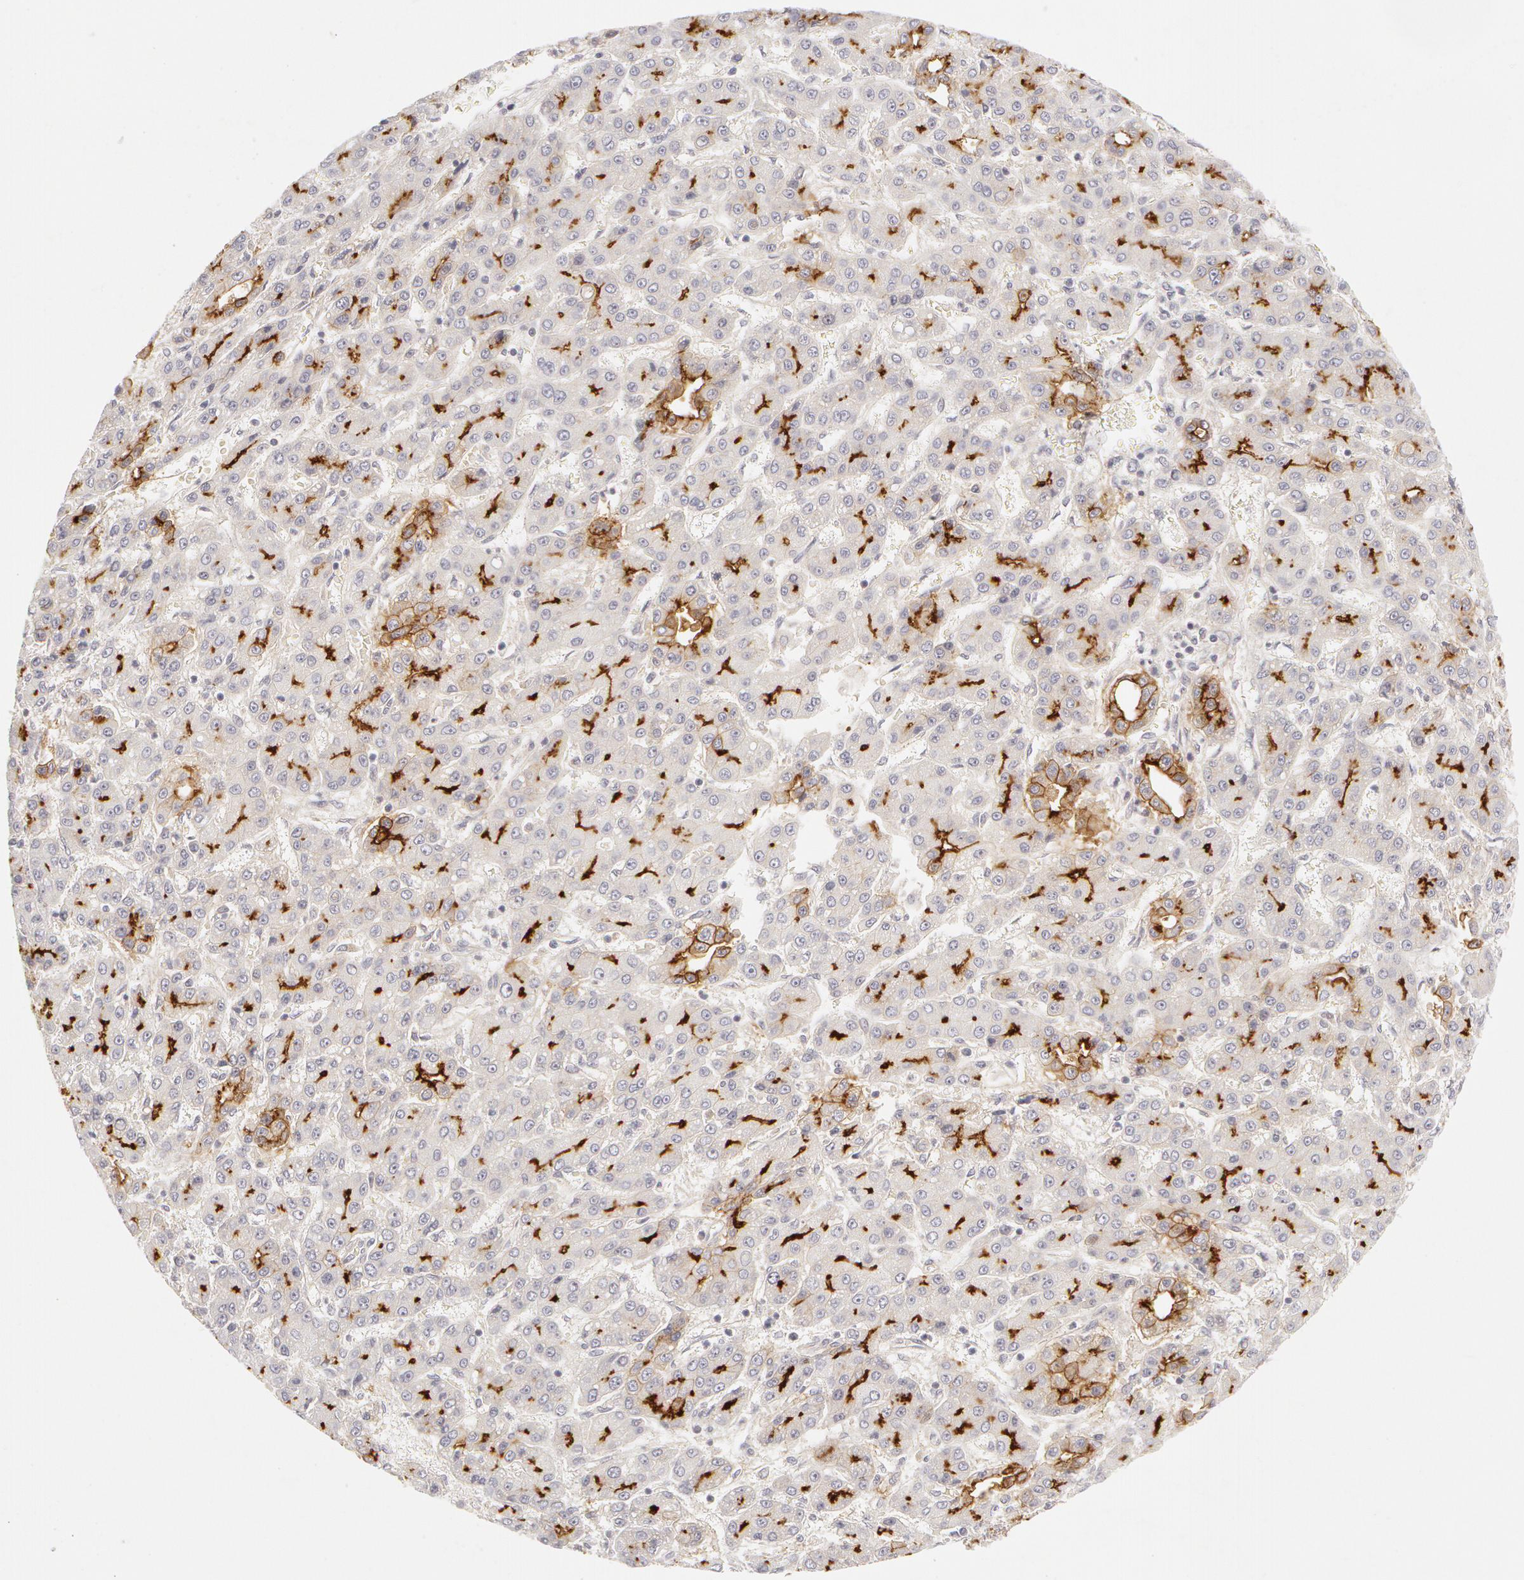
{"staining": {"intensity": "moderate", "quantity": "25%-75%", "location": "cytoplasmic/membranous"}, "tissue": "liver cancer", "cell_type": "Tumor cells", "image_type": "cancer", "snomed": [{"axis": "morphology", "description": "Carcinoma, Hepatocellular, NOS"}, {"axis": "topography", "description": "Liver"}], "caption": "Liver cancer tissue shows moderate cytoplasmic/membranous positivity in approximately 25%-75% of tumor cells, visualized by immunohistochemistry.", "gene": "ABCB1", "patient": {"sex": "male", "age": 69}}